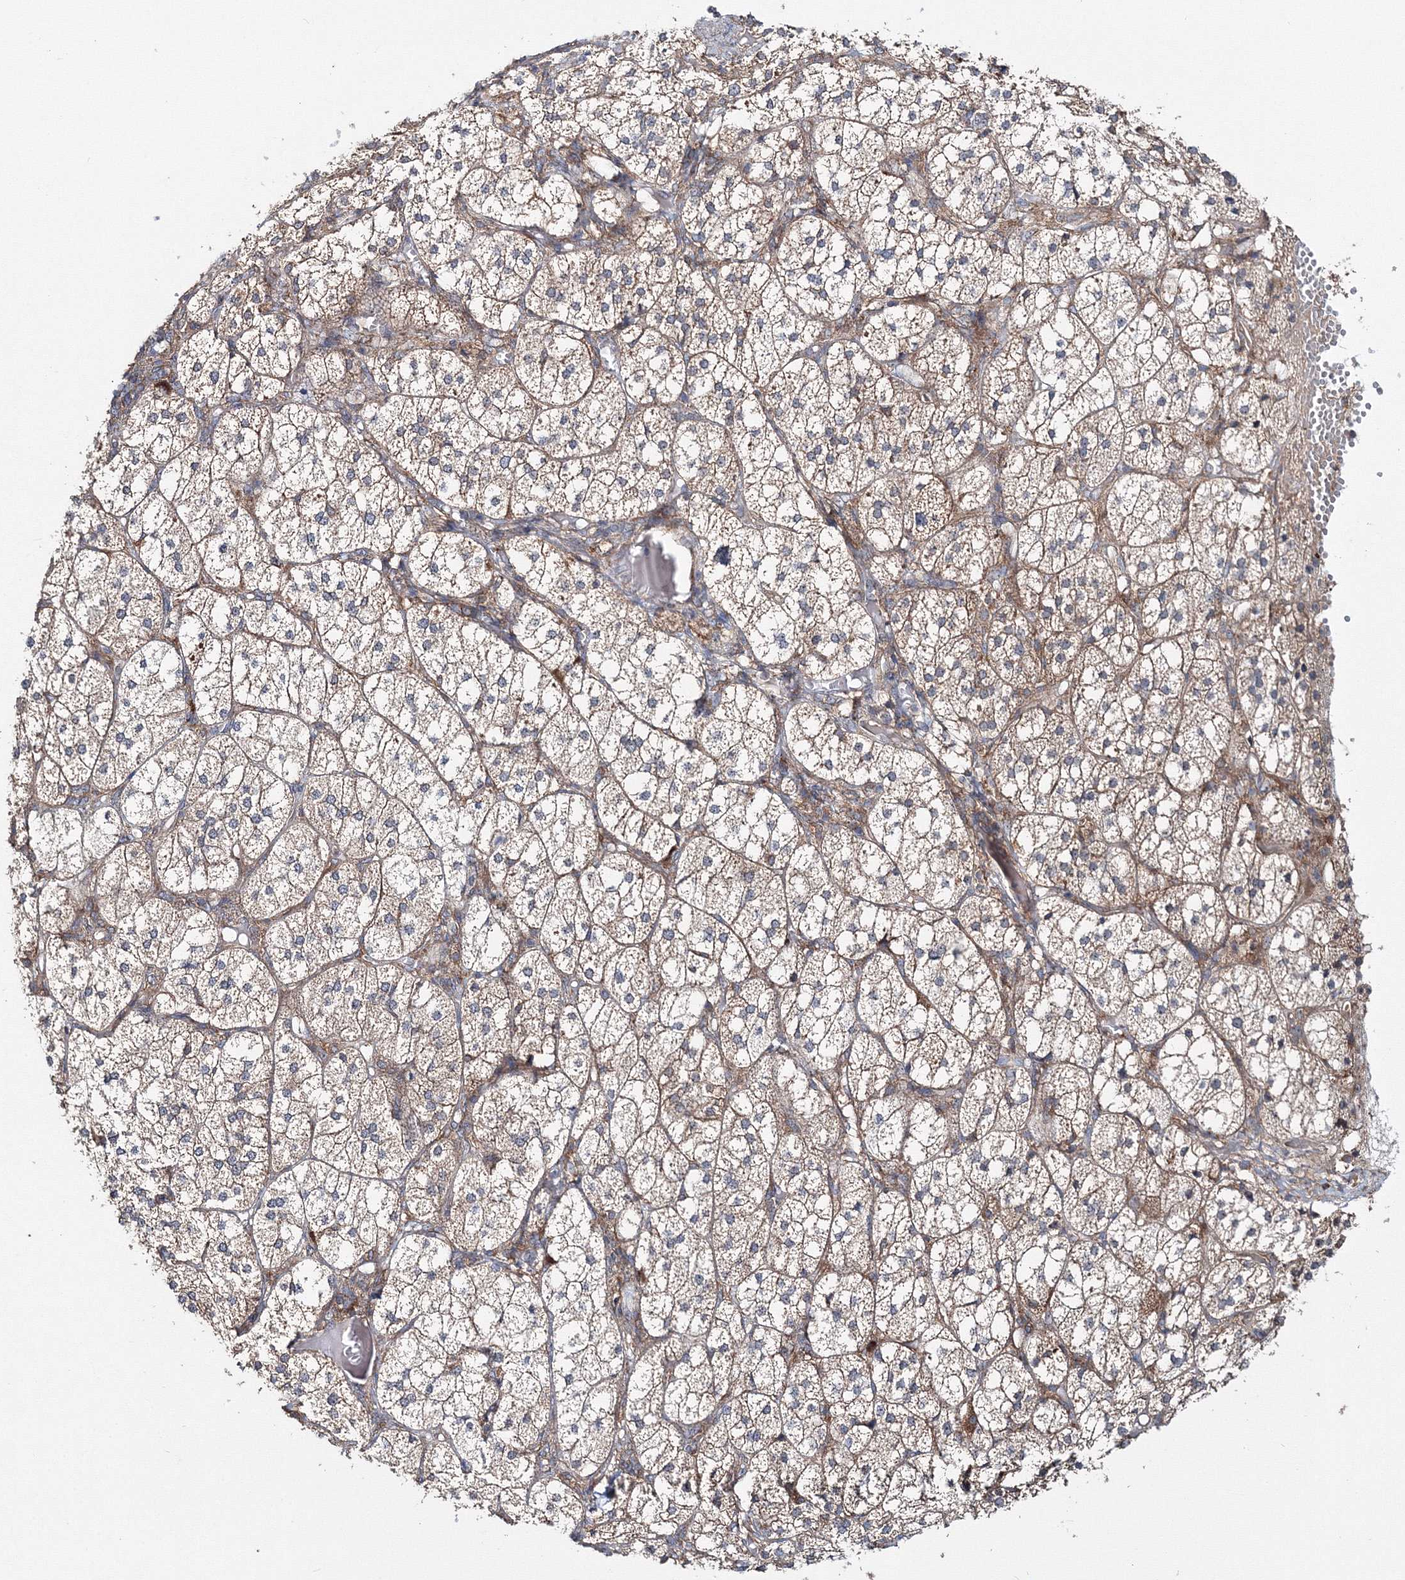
{"staining": {"intensity": "moderate", "quantity": ">75%", "location": "cytoplasmic/membranous"}, "tissue": "adrenal gland", "cell_type": "Glandular cells", "image_type": "normal", "snomed": [{"axis": "morphology", "description": "Normal tissue, NOS"}, {"axis": "topography", "description": "Adrenal gland"}], "caption": "The image demonstrates immunohistochemical staining of benign adrenal gland. There is moderate cytoplasmic/membranous positivity is identified in approximately >75% of glandular cells.", "gene": "PEX13", "patient": {"sex": "female", "age": 61}}